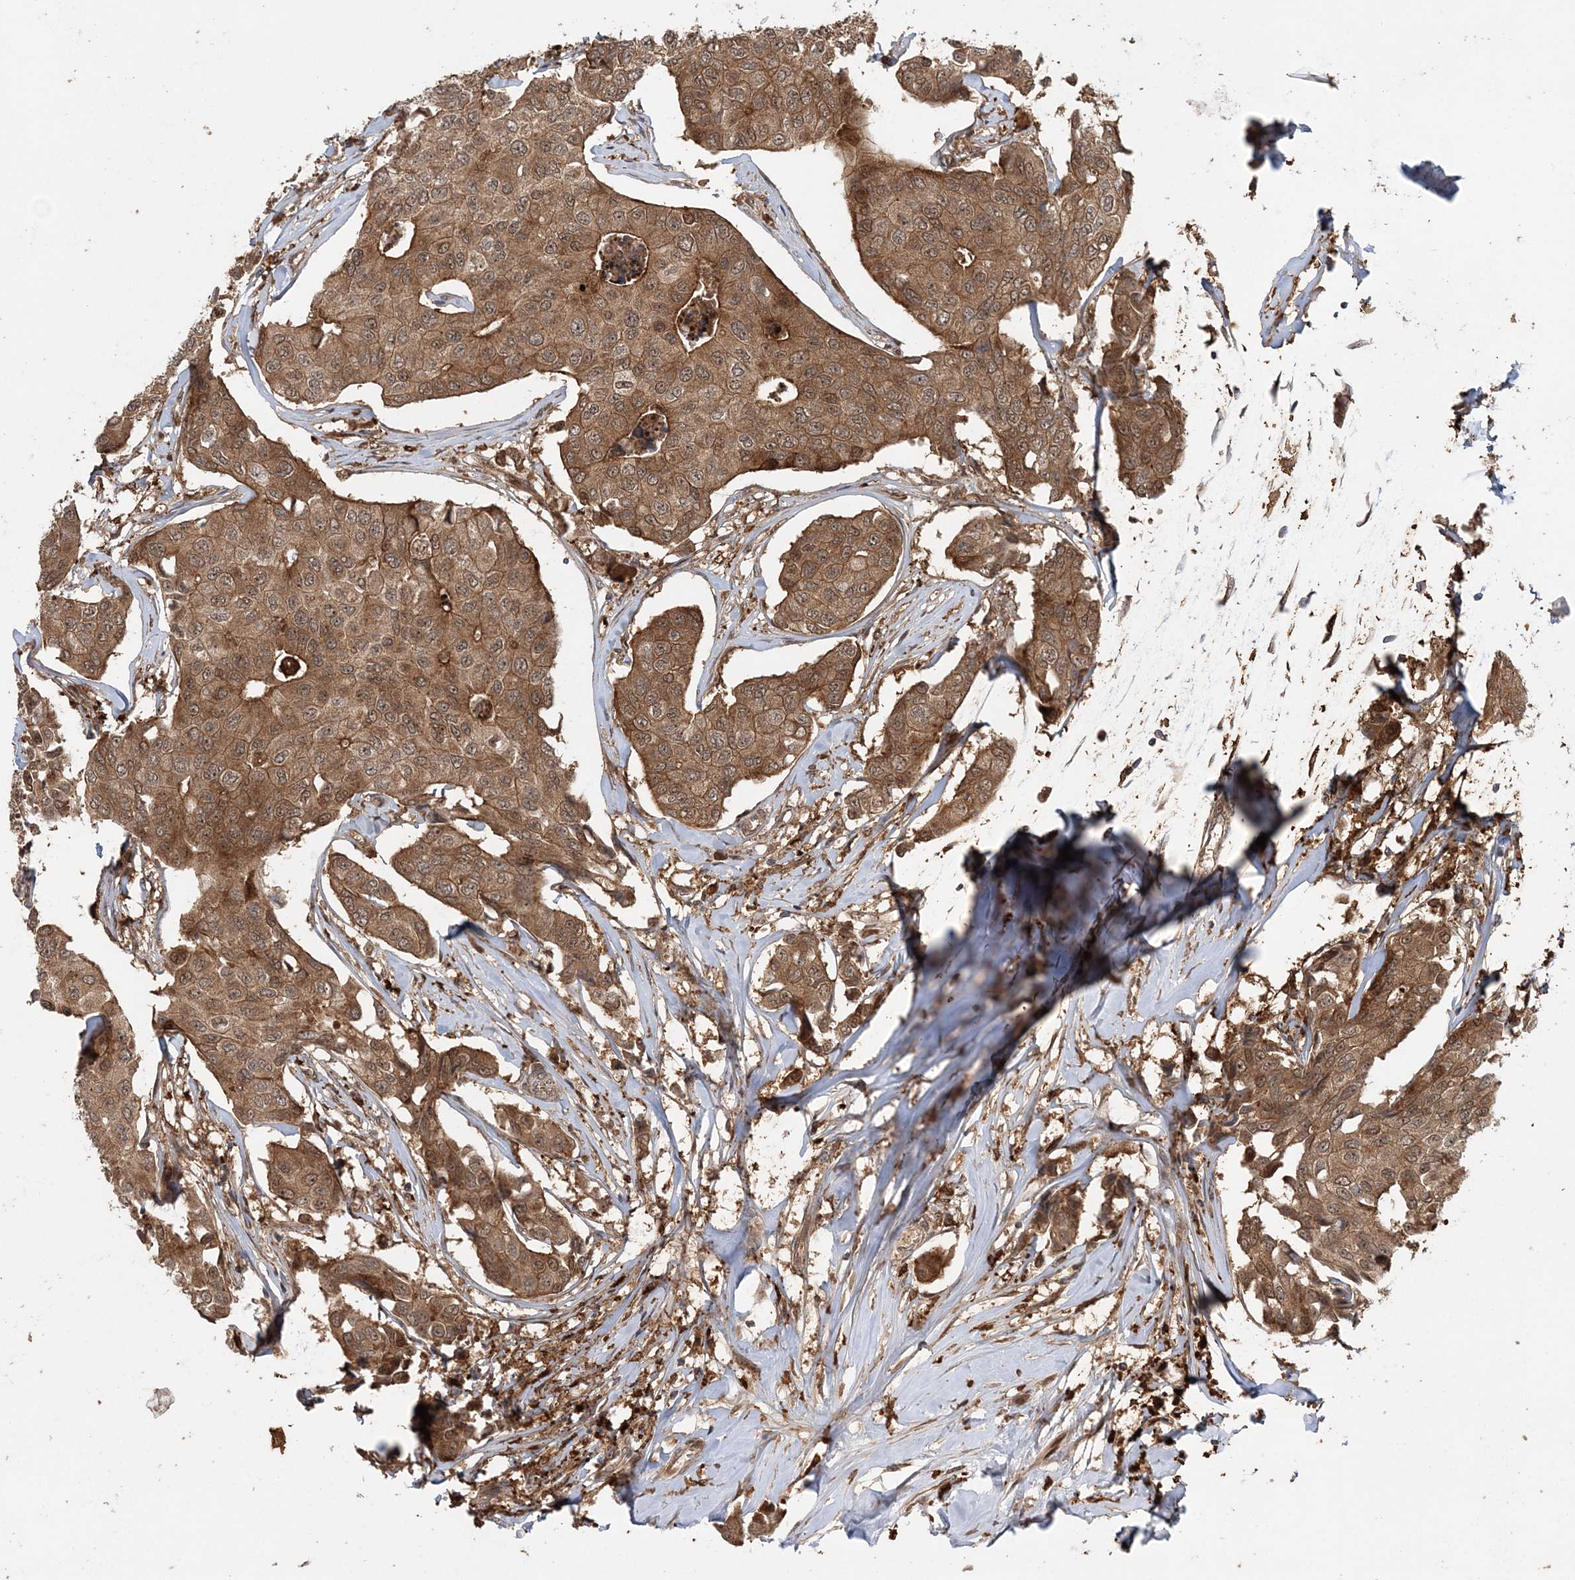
{"staining": {"intensity": "moderate", "quantity": ">75%", "location": "cytoplasmic/membranous"}, "tissue": "breast cancer", "cell_type": "Tumor cells", "image_type": "cancer", "snomed": [{"axis": "morphology", "description": "Duct carcinoma"}, {"axis": "topography", "description": "Breast"}], "caption": "This is an image of immunohistochemistry (IHC) staining of breast cancer (invasive ductal carcinoma), which shows moderate positivity in the cytoplasmic/membranous of tumor cells.", "gene": "UBTD2", "patient": {"sex": "female", "age": 80}}